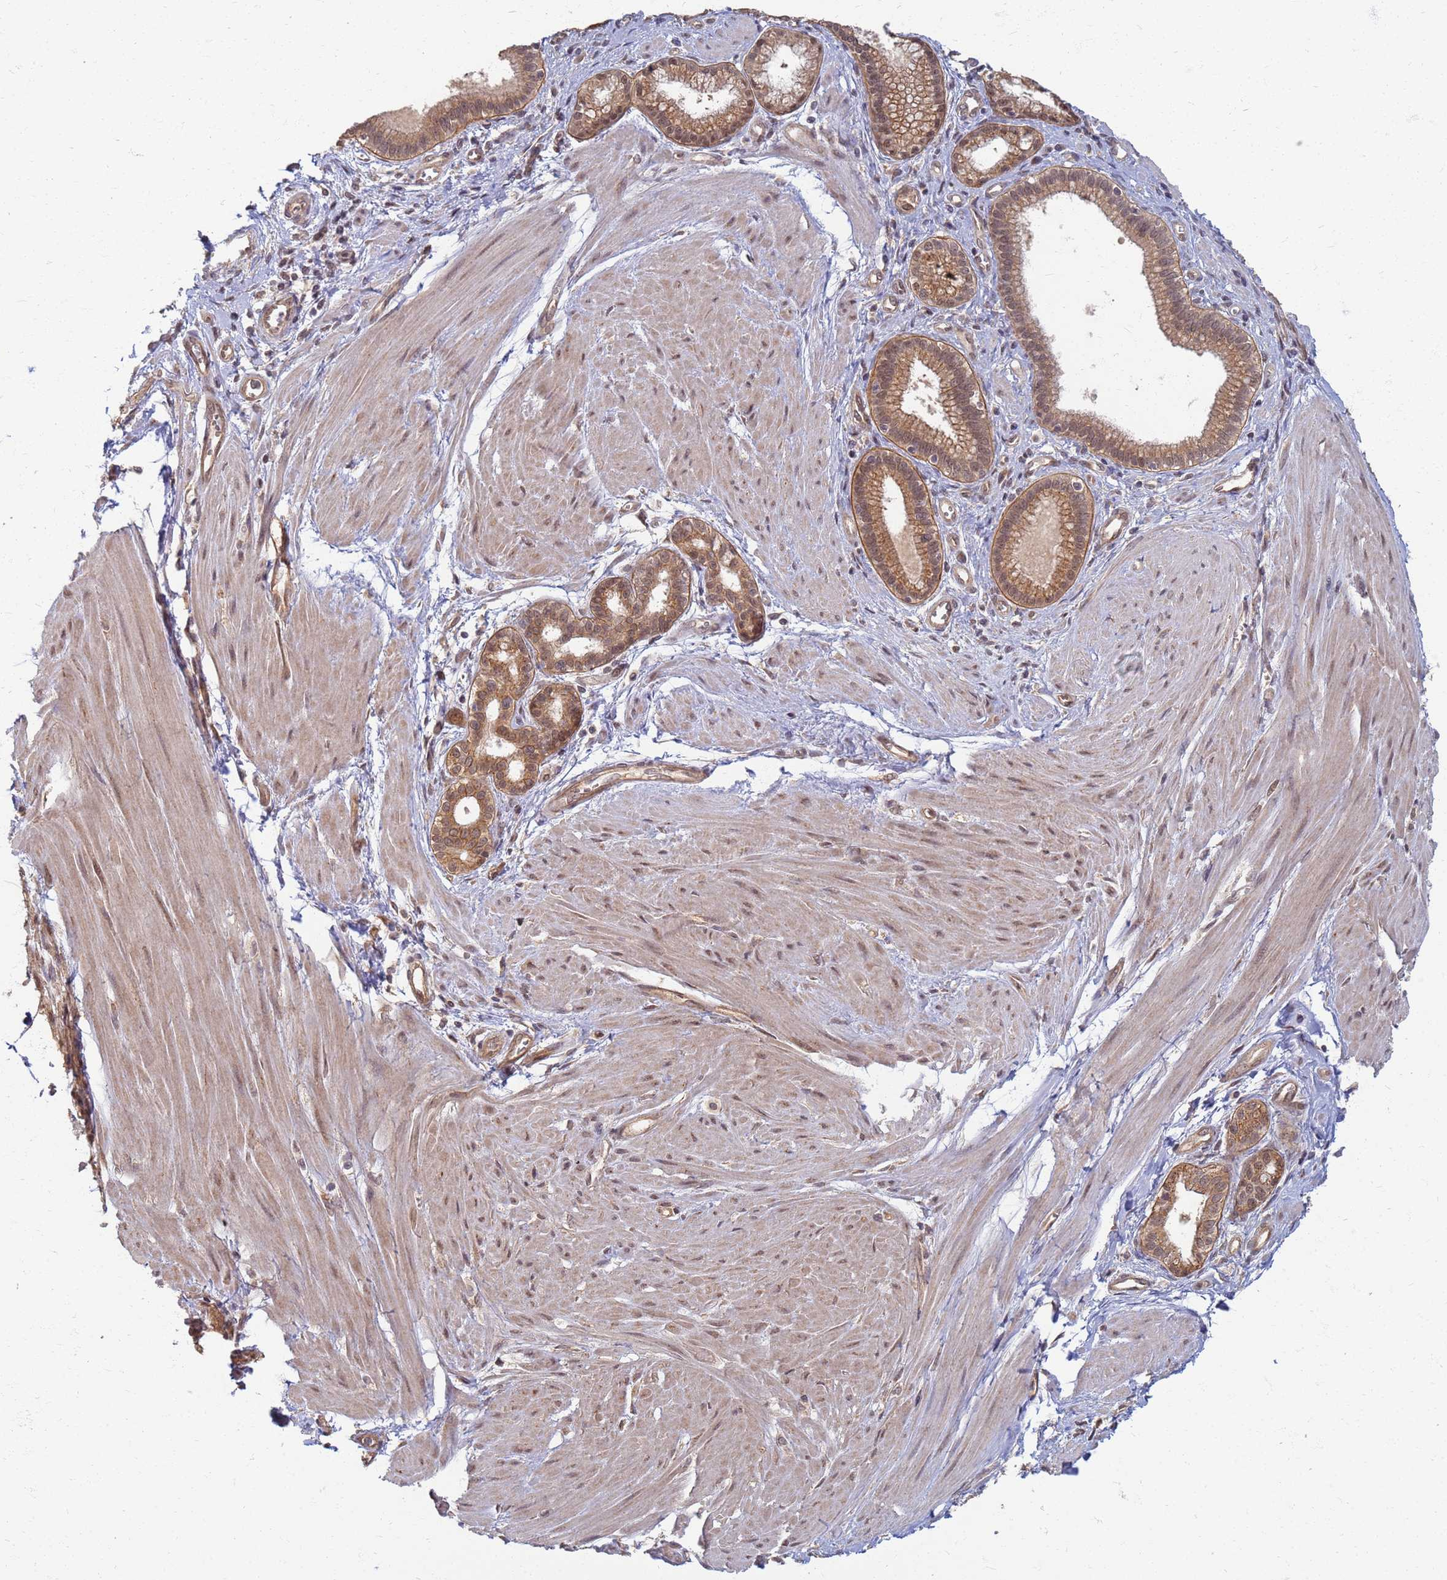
{"staining": {"intensity": "moderate", "quantity": ">75%", "location": "cytoplasmic/membranous,nuclear"}, "tissue": "pancreatic cancer", "cell_type": "Tumor cells", "image_type": "cancer", "snomed": [{"axis": "morphology", "description": "Adenocarcinoma, NOS"}, {"axis": "topography", "description": "Pancreas"}], "caption": "Protein analysis of pancreatic cancer (adenocarcinoma) tissue reveals moderate cytoplasmic/membranous and nuclear staining in approximately >75% of tumor cells.", "gene": "ITGB4", "patient": {"sex": "female", "age": 72}}